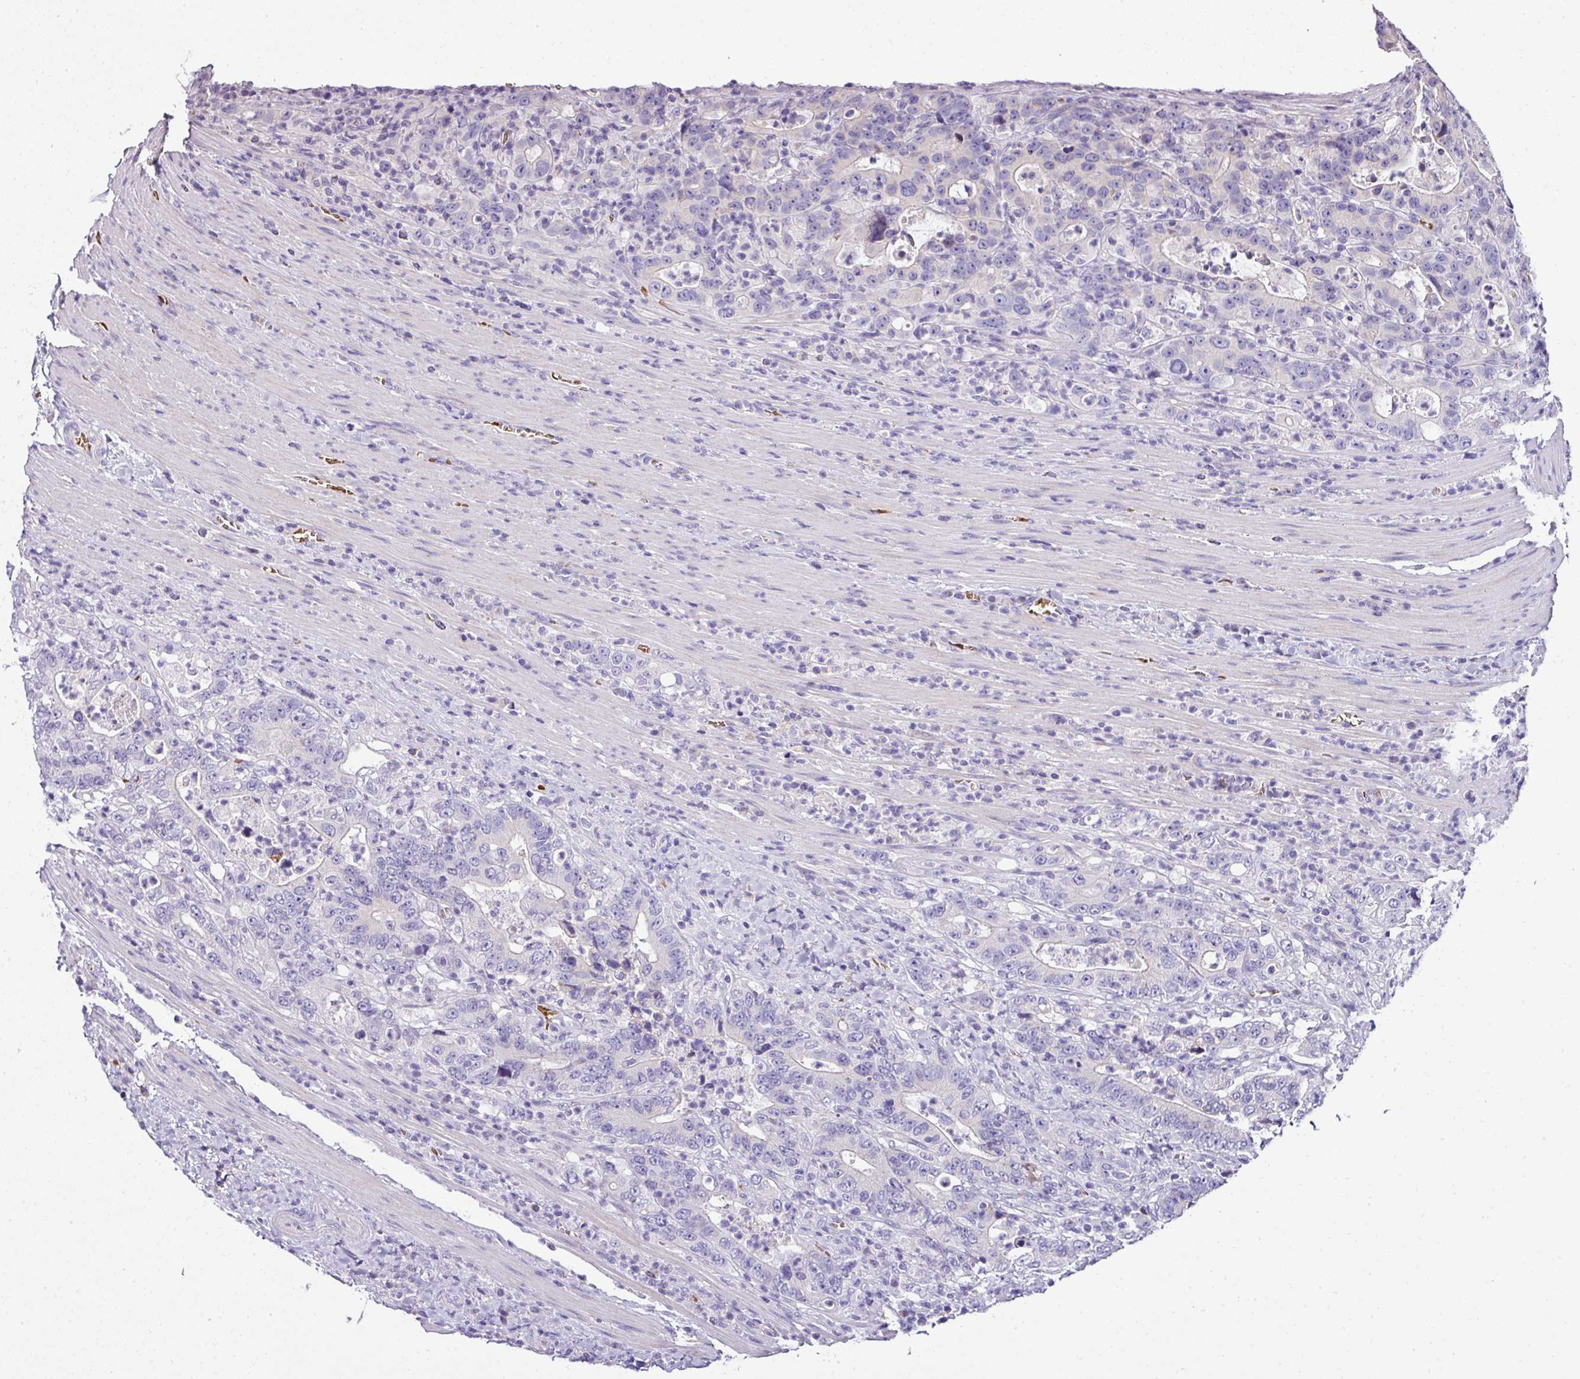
{"staining": {"intensity": "negative", "quantity": "none", "location": "none"}, "tissue": "colorectal cancer", "cell_type": "Tumor cells", "image_type": "cancer", "snomed": [{"axis": "morphology", "description": "Adenocarcinoma, NOS"}, {"axis": "topography", "description": "Colon"}], "caption": "Colorectal cancer was stained to show a protein in brown. There is no significant expression in tumor cells.", "gene": "NAPSA", "patient": {"sex": "female", "age": 75}}